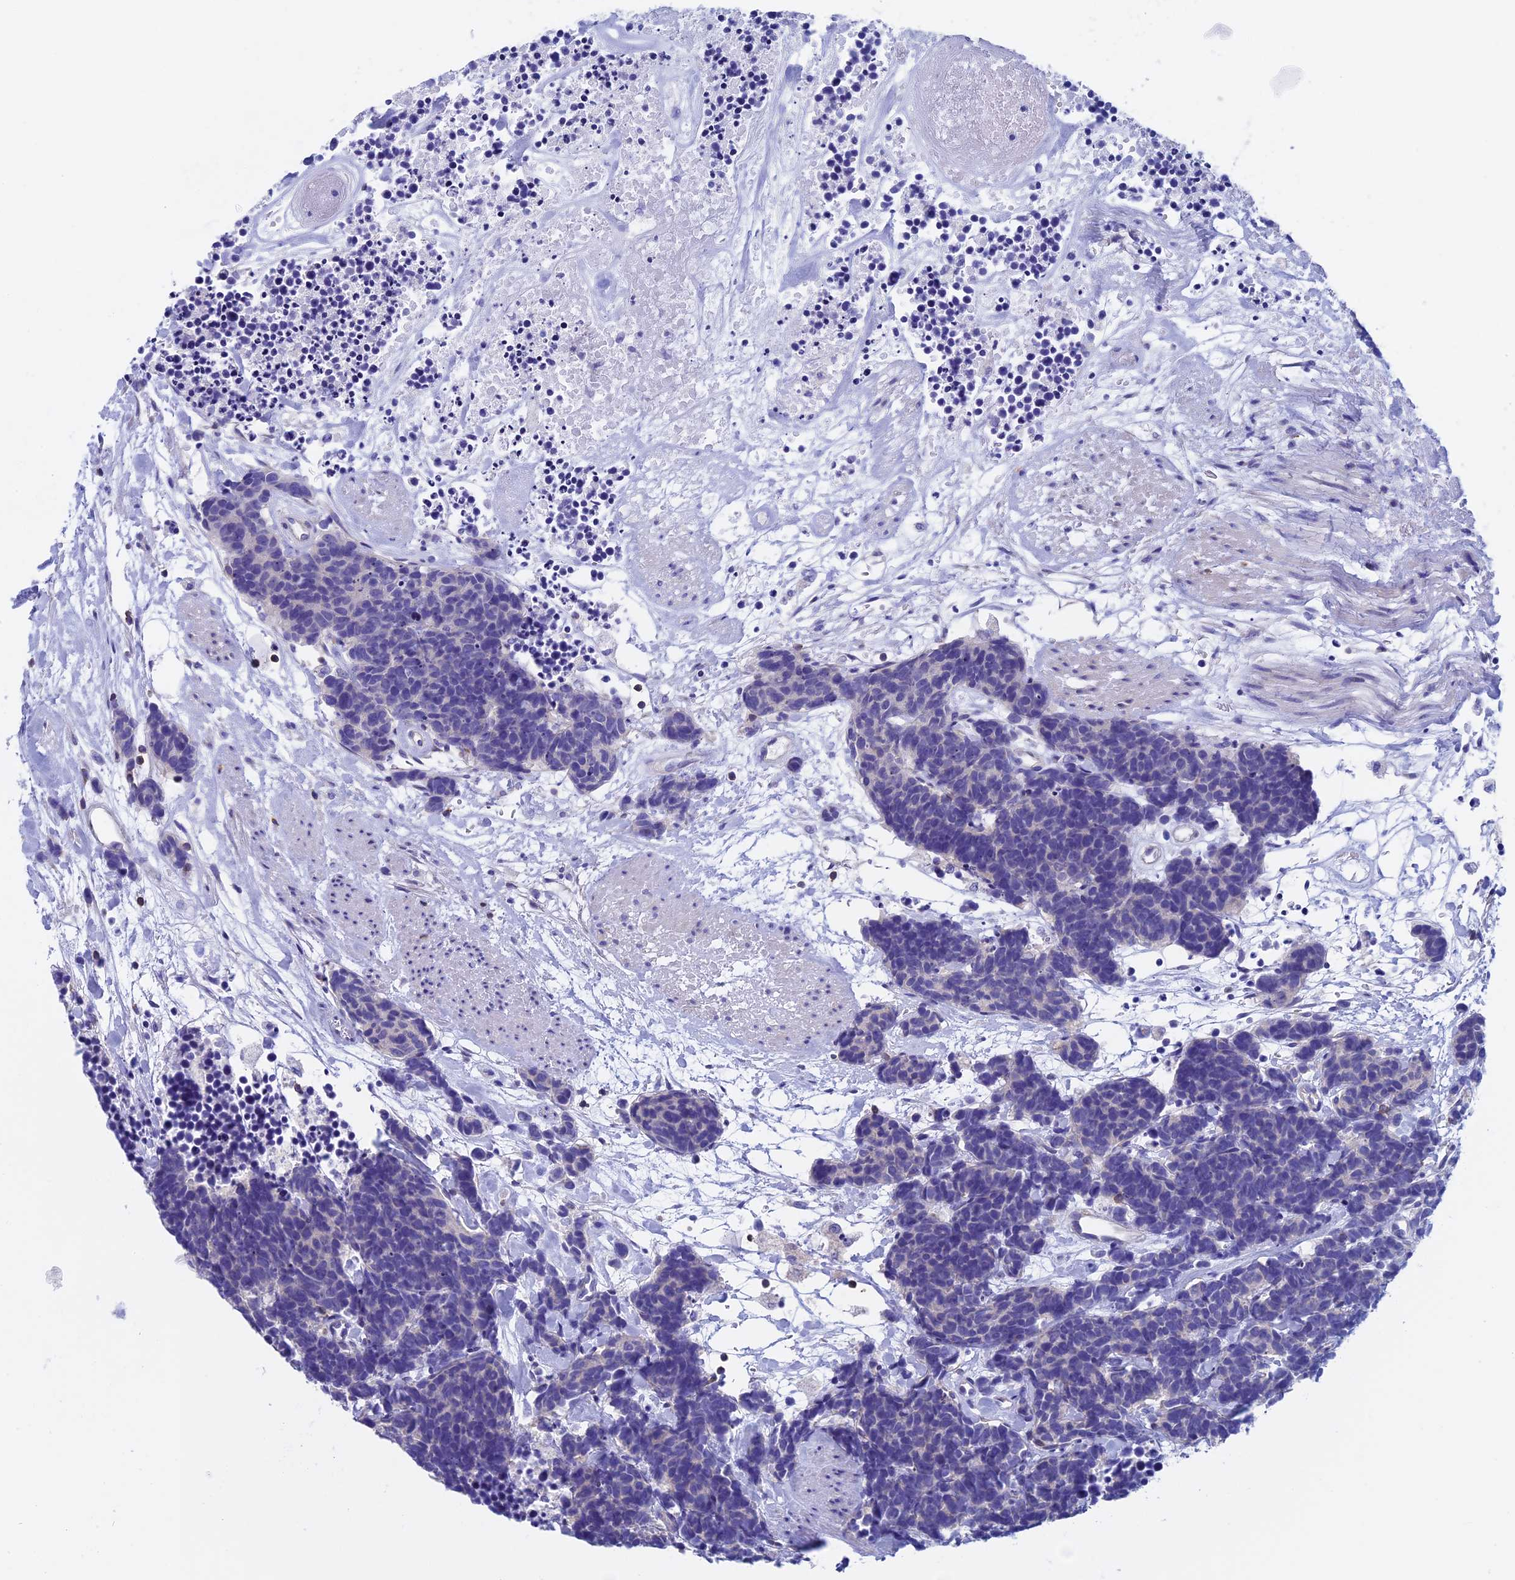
{"staining": {"intensity": "negative", "quantity": "none", "location": "none"}, "tissue": "carcinoid", "cell_type": "Tumor cells", "image_type": "cancer", "snomed": [{"axis": "morphology", "description": "Carcinoma, NOS"}, {"axis": "morphology", "description": "Carcinoid, malignant, NOS"}, {"axis": "topography", "description": "Urinary bladder"}], "caption": "The immunohistochemistry photomicrograph has no significant positivity in tumor cells of carcinoid tissue.", "gene": "SEPTIN1", "patient": {"sex": "male", "age": 57}}